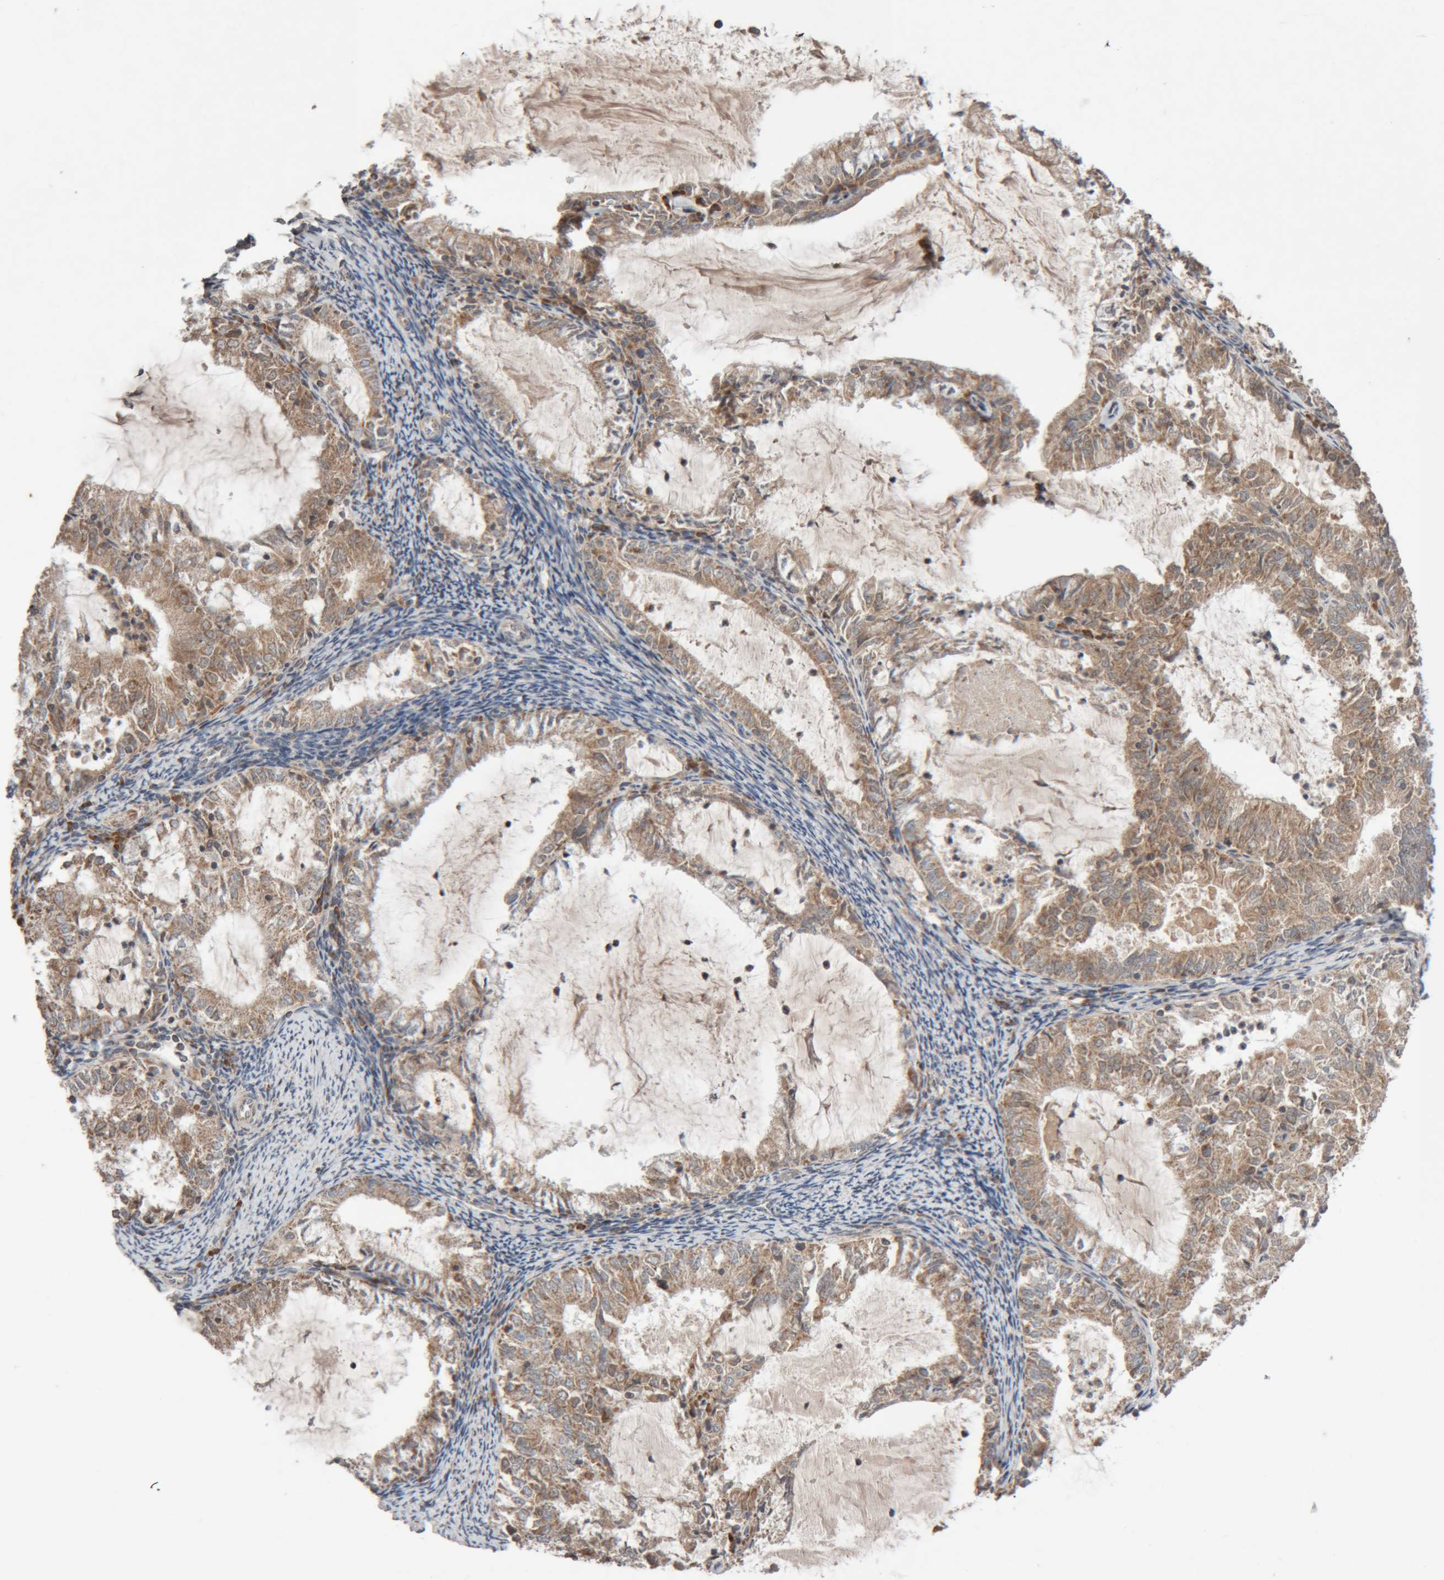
{"staining": {"intensity": "moderate", "quantity": ">75%", "location": "cytoplasmic/membranous"}, "tissue": "endometrial cancer", "cell_type": "Tumor cells", "image_type": "cancer", "snomed": [{"axis": "morphology", "description": "Adenocarcinoma, NOS"}, {"axis": "topography", "description": "Endometrium"}], "caption": "The image displays a brown stain indicating the presence of a protein in the cytoplasmic/membranous of tumor cells in adenocarcinoma (endometrial). Nuclei are stained in blue.", "gene": "KIF21B", "patient": {"sex": "female", "age": 57}}